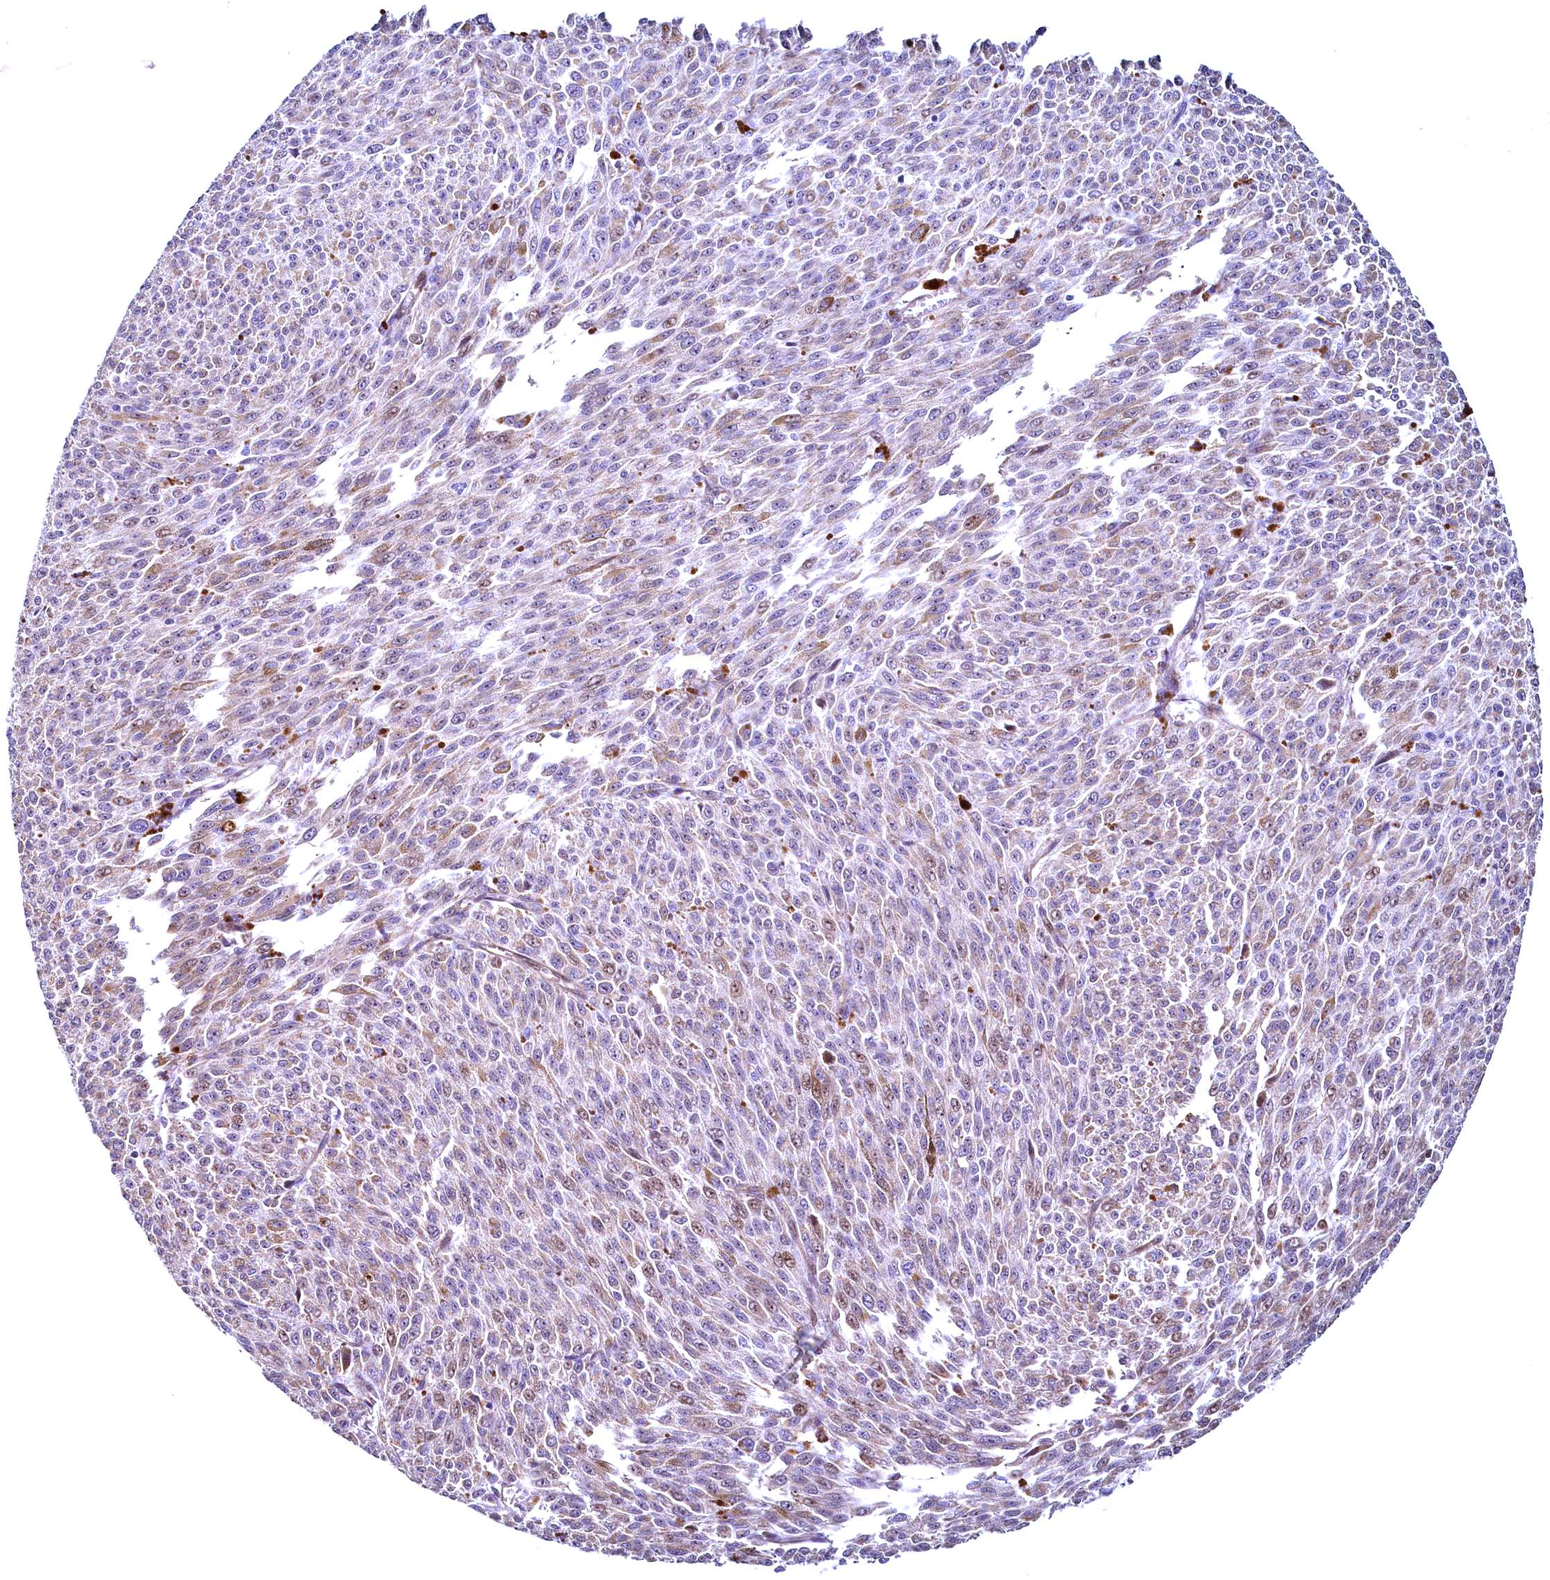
{"staining": {"intensity": "weak", "quantity": "<25%", "location": "cytoplasmic/membranous,nuclear"}, "tissue": "melanoma", "cell_type": "Tumor cells", "image_type": "cancer", "snomed": [{"axis": "morphology", "description": "Malignant melanoma, NOS"}, {"axis": "topography", "description": "Skin"}], "caption": "Immunohistochemistry image of neoplastic tissue: human melanoma stained with DAB exhibits no significant protein positivity in tumor cells. (DAB (3,3'-diaminobenzidine) IHC visualized using brightfield microscopy, high magnification).", "gene": "RBFA", "patient": {"sex": "female", "age": 52}}